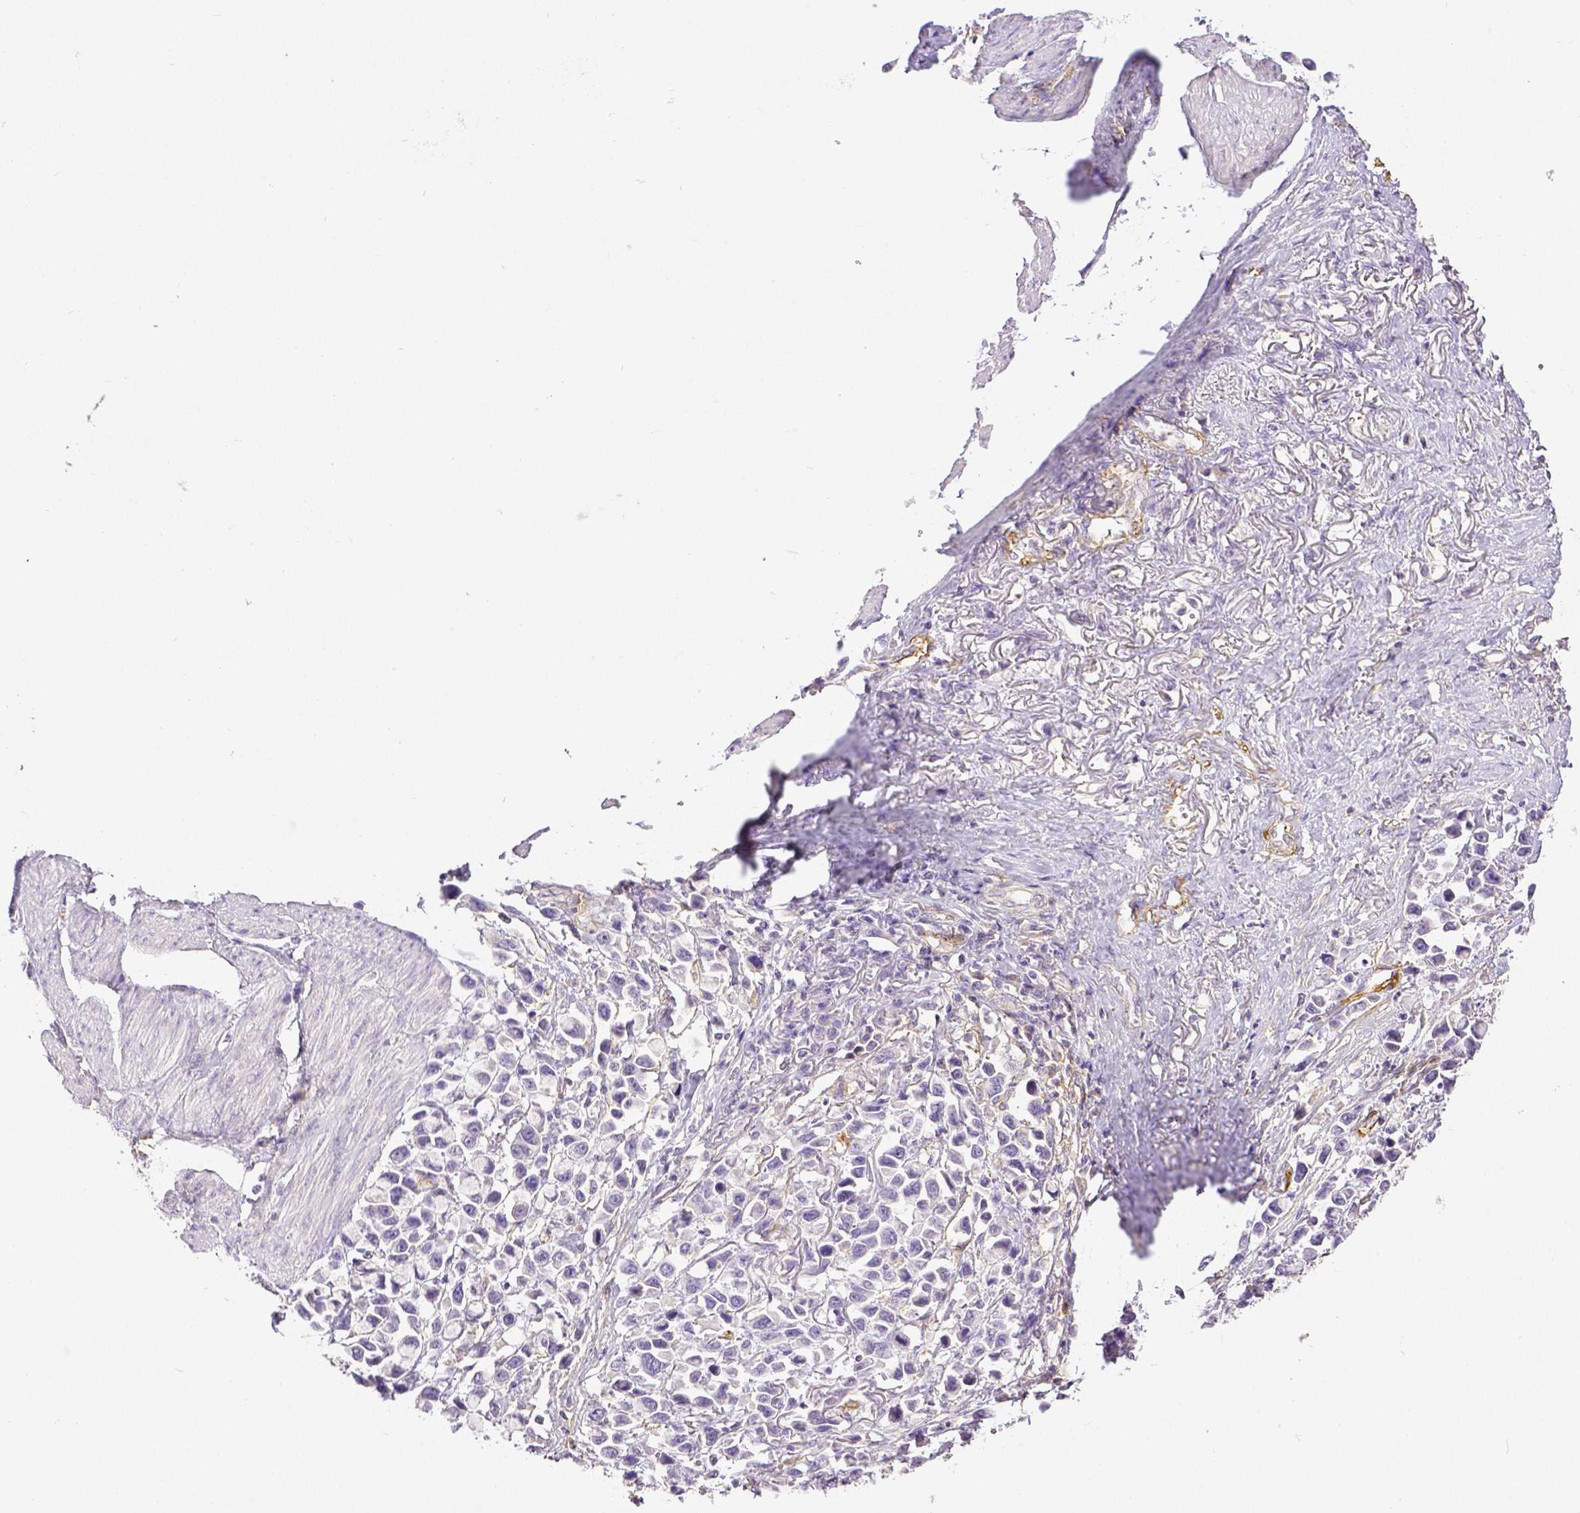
{"staining": {"intensity": "negative", "quantity": "none", "location": "none"}, "tissue": "stomach cancer", "cell_type": "Tumor cells", "image_type": "cancer", "snomed": [{"axis": "morphology", "description": "Adenocarcinoma, NOS"}, {"axis": "topography", "description": "Stomach"}], "caption": "IHC of stomach cancer demonstrates no expression in tumor cells.", "gene": "THY1", "patient": {"sex": "female", "age": 81}}